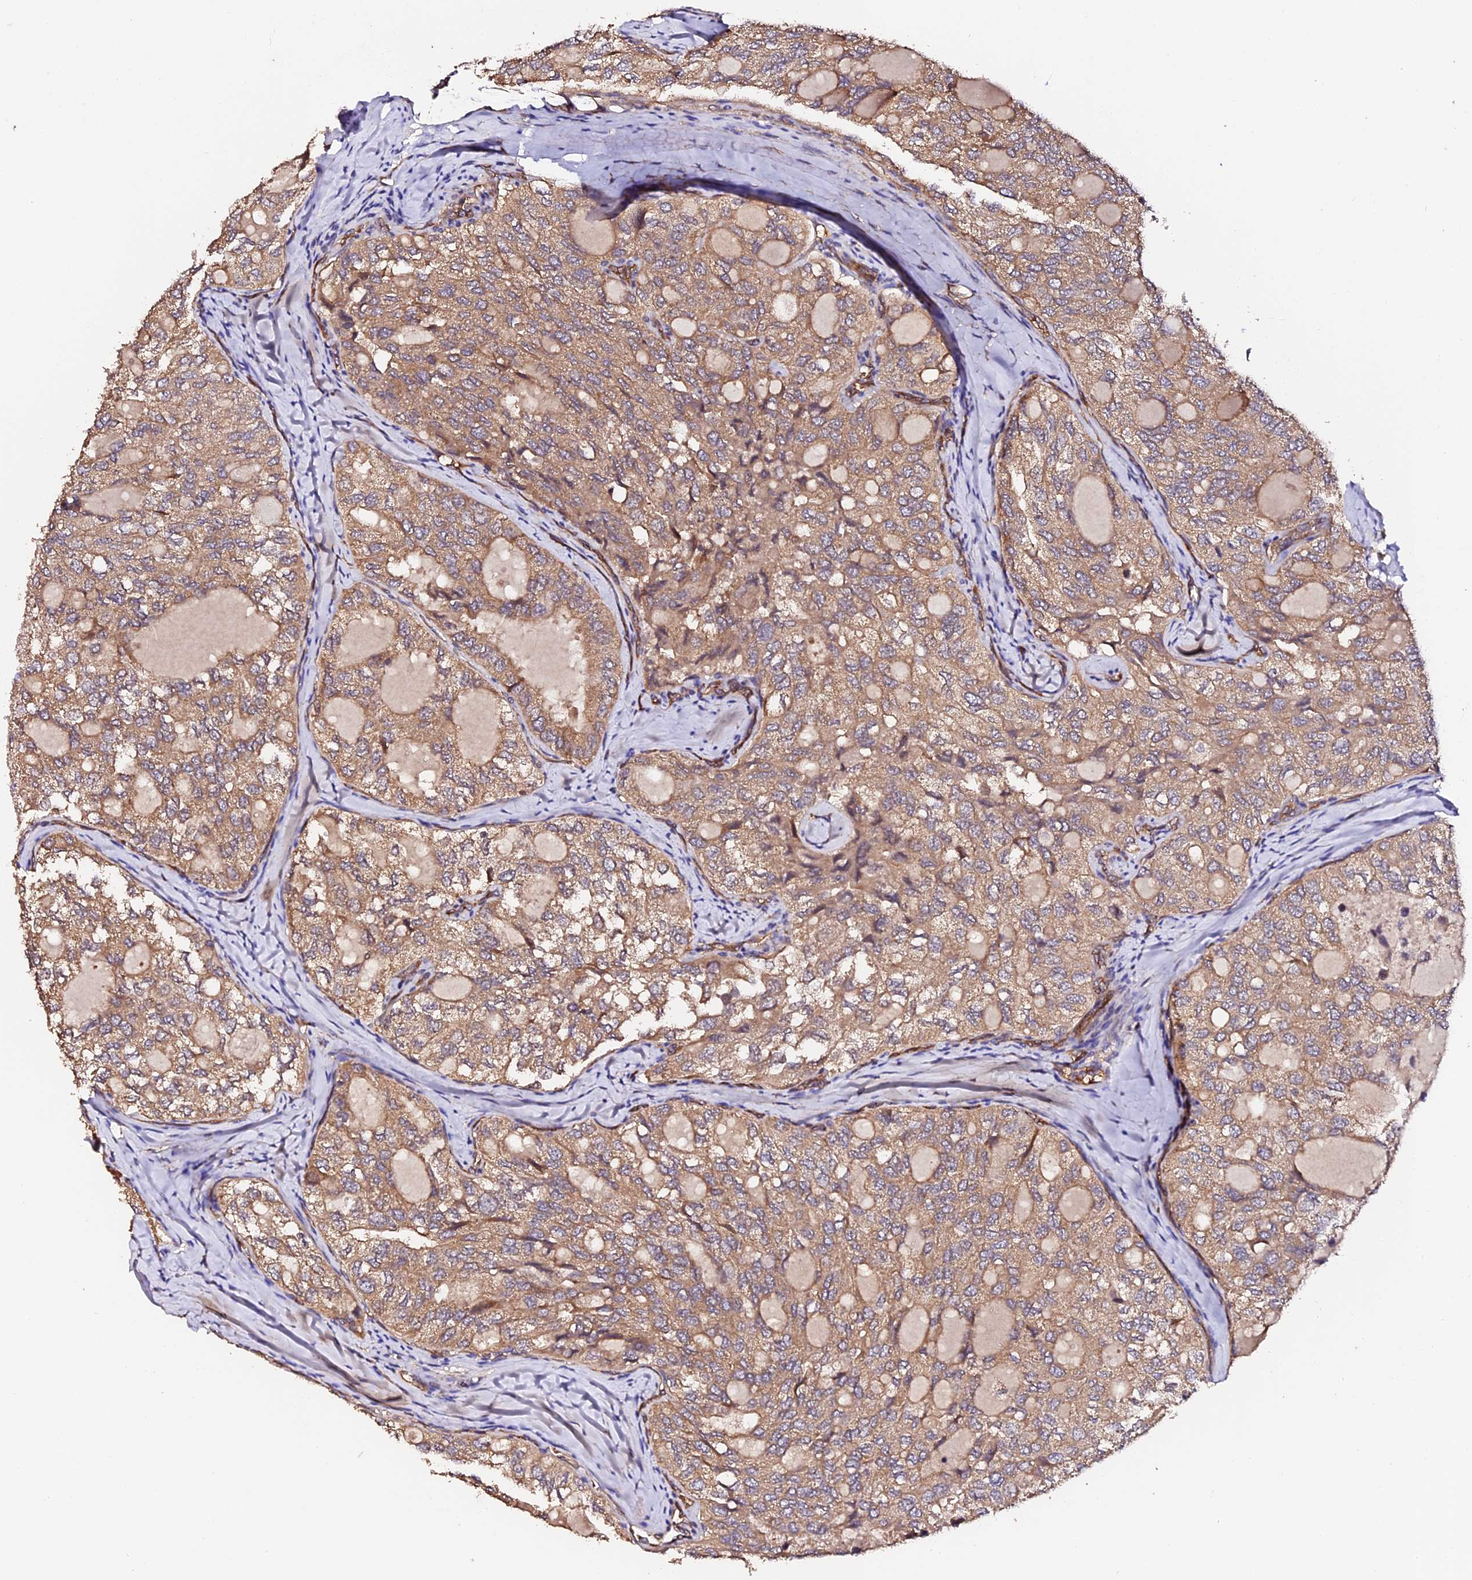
{"staining": {"intensity": "moderate", "quantity": ">75%", "location": "cytoplasmic/membranous"}, "tissue": "thyroid cancer", "cell_type": "Tumor cells", "image_type": "cancer", "snomed": [{"axis": "morphology", "description": "Follicular adenoma carcinoma, NOS"}, {"axis": "topography", "description": "Thyroid gland"}], "caption": "There is medium levels of moderate cytoplasmic/membranous expression in tumor cells of thyroid follicular adenoma carcinoma, as demonstrated by immunohistochemical staining (brown color).", "gene": "TDO2", "patient": {"sex": "male", "age": 75}}